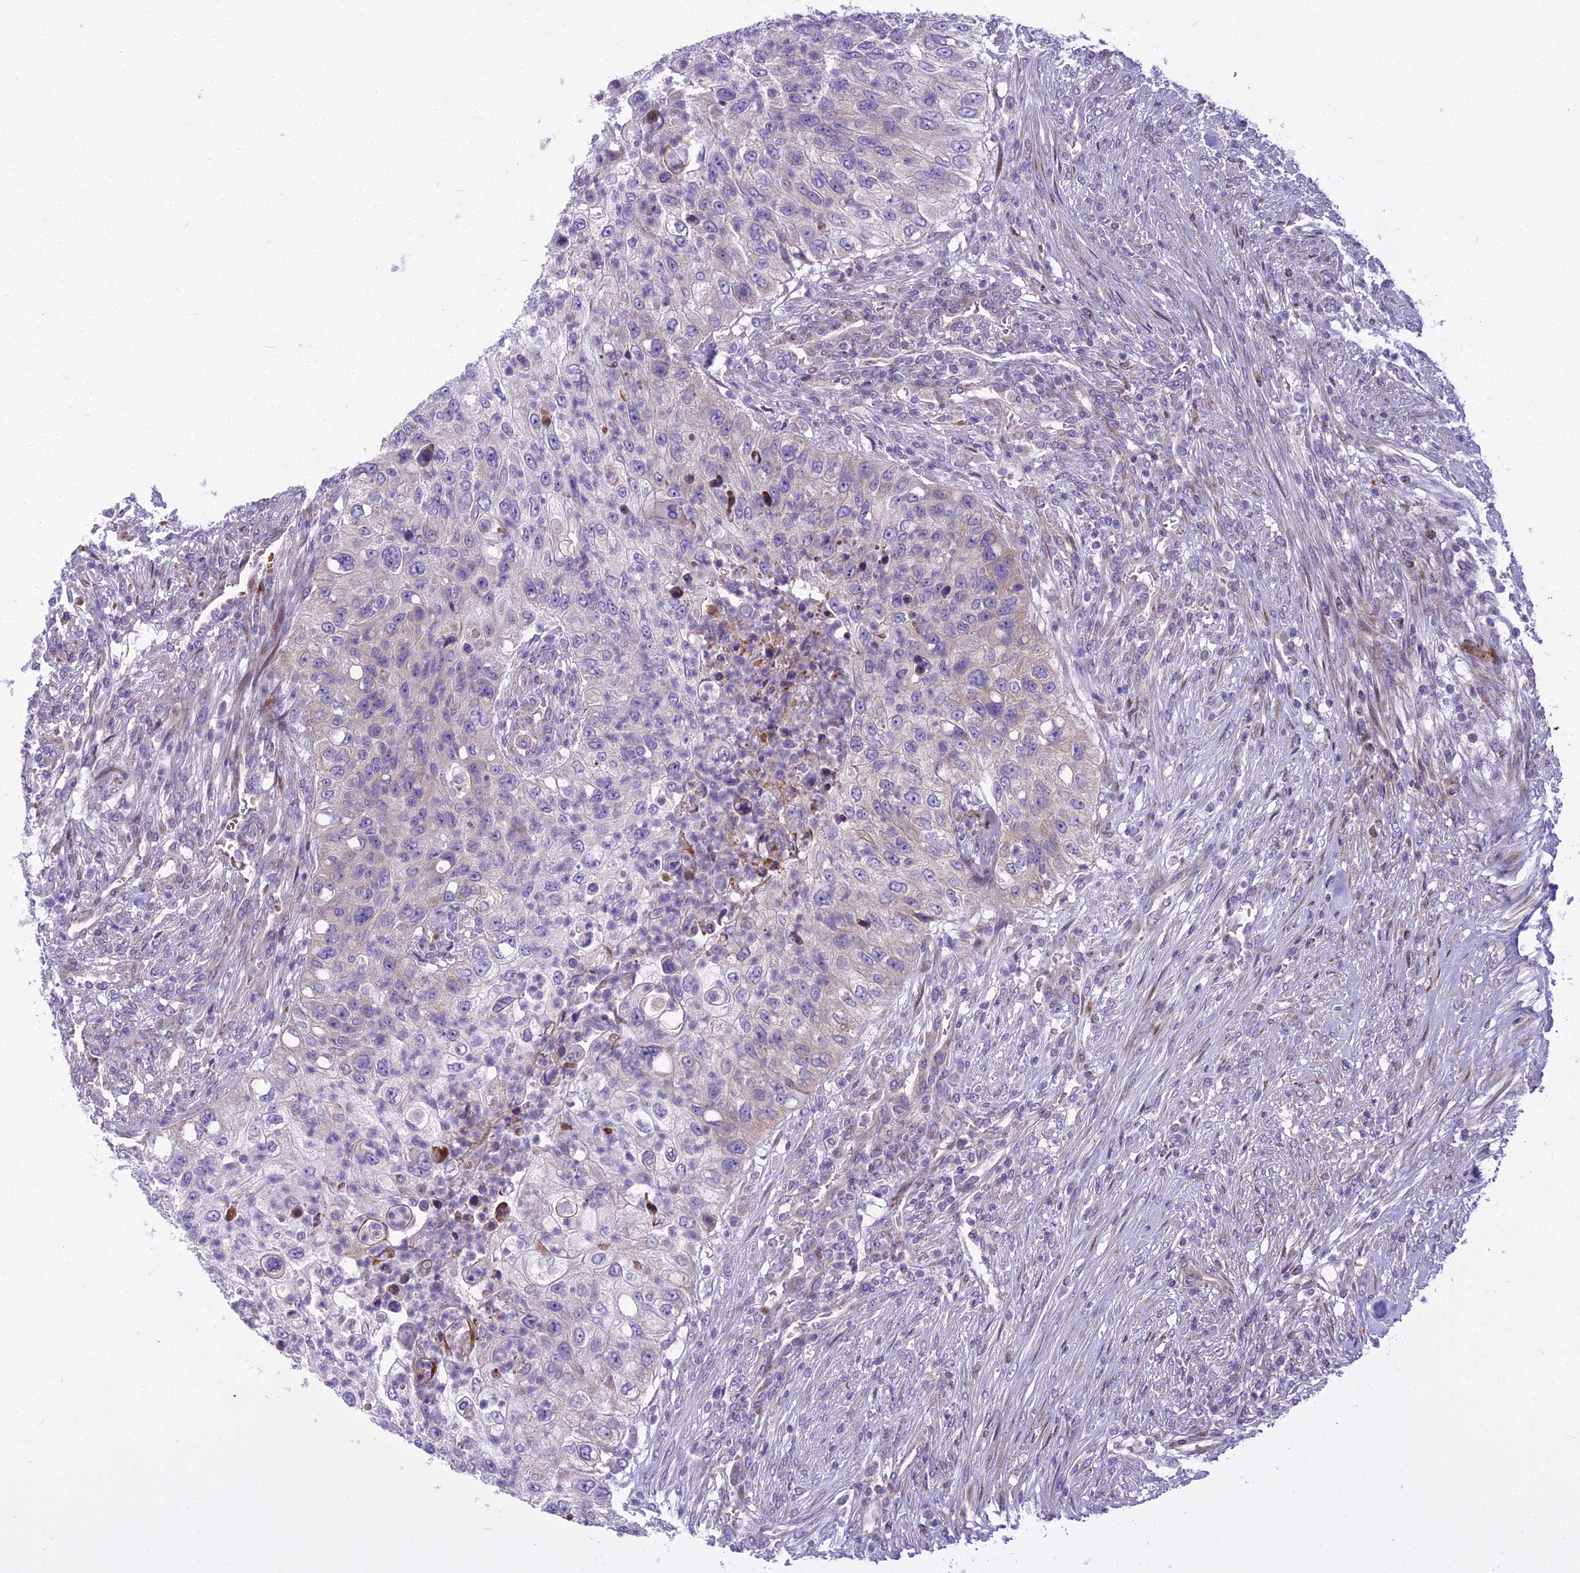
{"staining": {"intensity": "negative", "quantity": "none", "location": "none"}, "tissue": "urothelial cancer", "cell_type": "Tumor cells", "image_type": "cancer", "snomed": [{"axis": "morphology", "description": "Urothelial carcinoma, High grade"}, {"axis": "topography", "description": "Urinary bladder"}], "caption": "Tumor cells are negative for protein expression in human urothelial cancer.", "gene": "PCDHB14", "patient": {"sex": "female", "age": 60}}